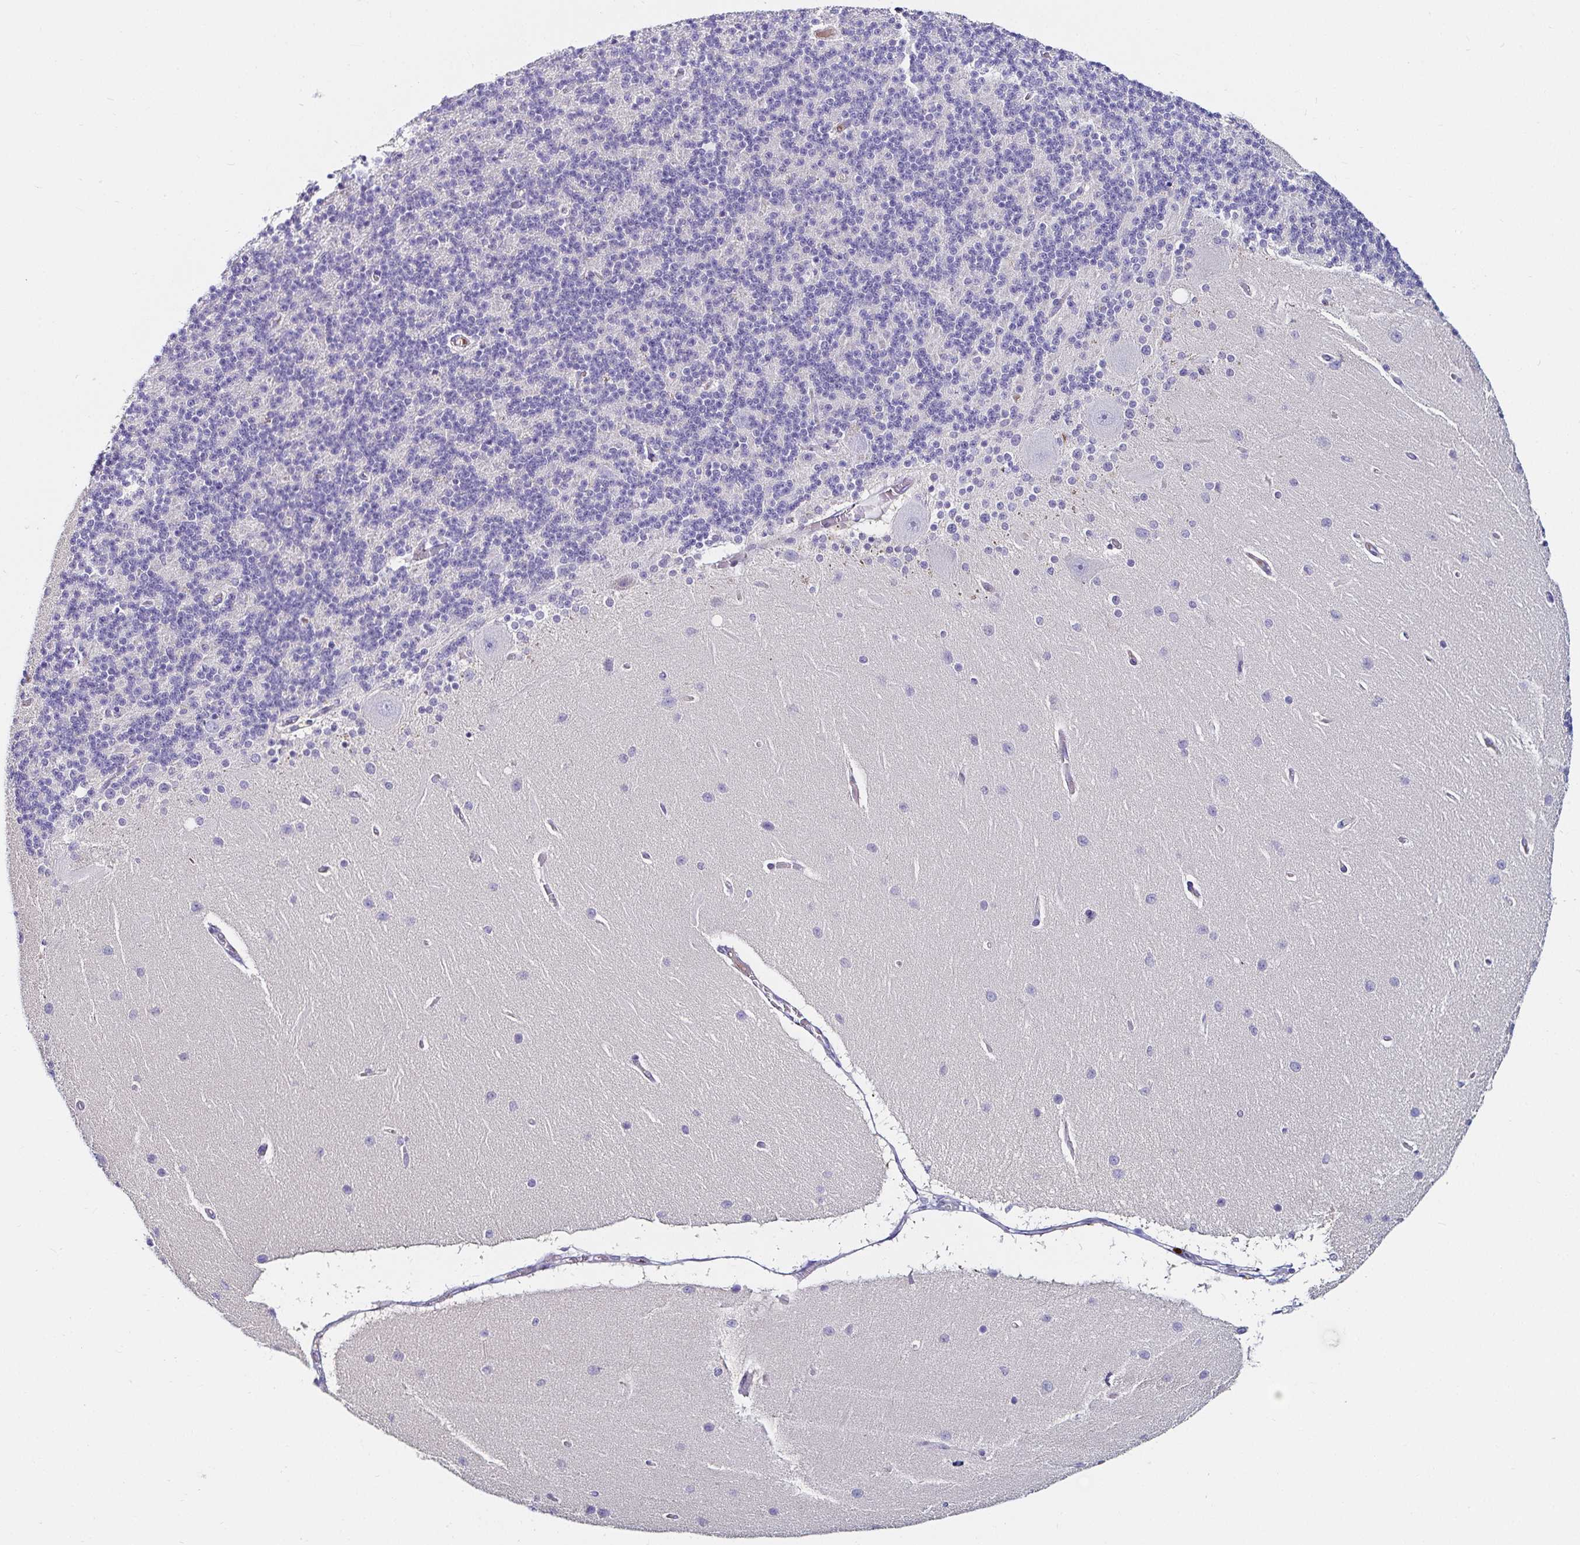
{"staining": {"intensity": "negative", "quantity": "none", "location": "none"}, "tissue": "cerebellum", "cell_type": "Cells in granular layer", "image_type": "normal", "snomed": [{"axis": "morphology", "description": "Normal tissue, NOS"}, {"axis": "topography", "description": "Cerebellum"}], "caption": "This is an immunohistochemistry image of unremarkable human cerebellum. There is no positivity in cells in granular layer.", "gene": "C4orf17", "patient": {"sex": "female", "age": 54}}